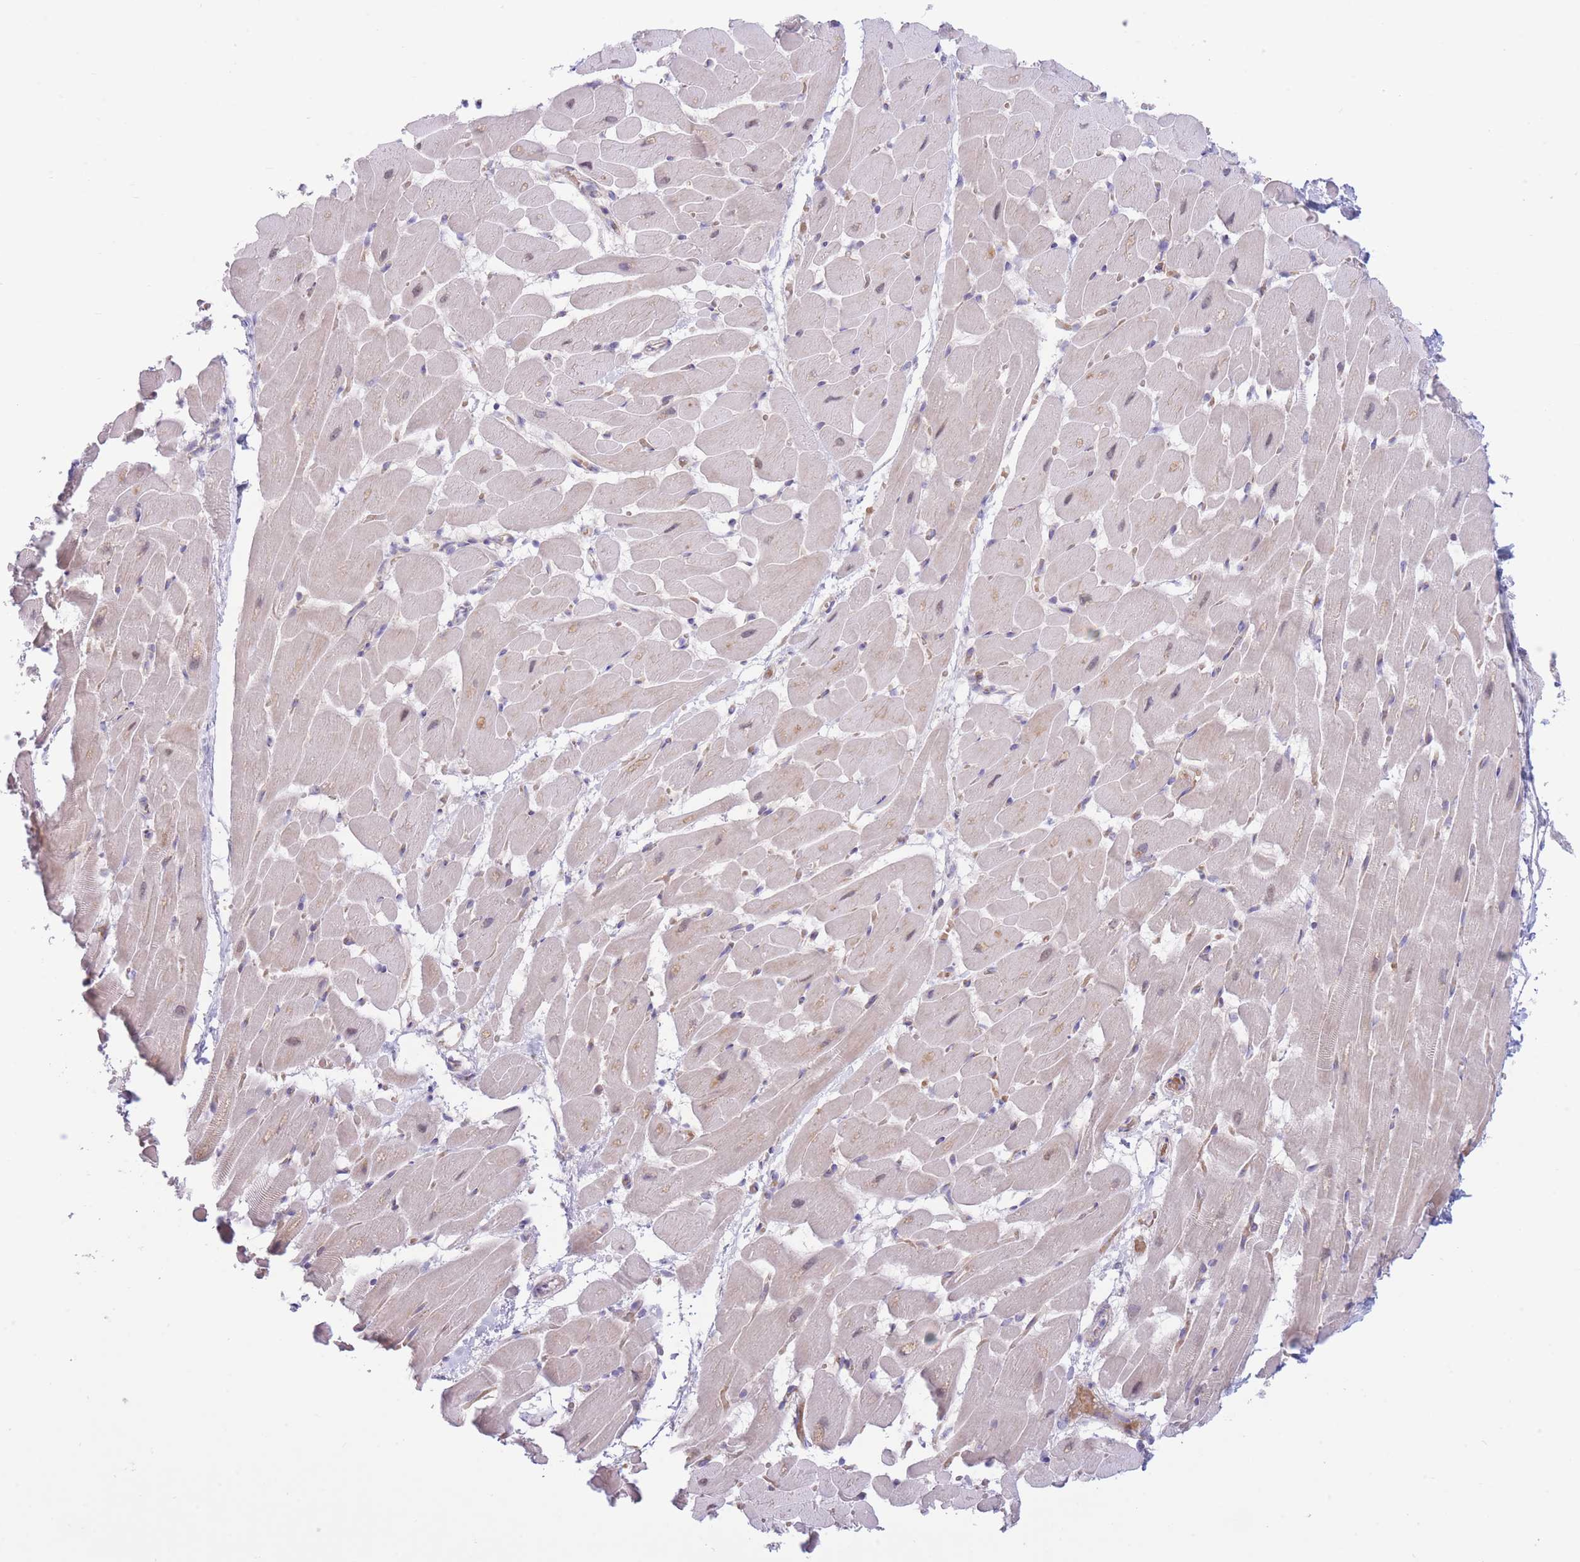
{"staining": {"intensity": "weak", "quantity": "<25%", "location": "cytoplasmic/membranous"}, "tissue": "heart muscle", "cell_type": "Cardiomyocytes", "image_type": "normal", "snomed": [{"axis": "morphology", "description": "Normal tissue, NOS"}, {"axis": "topography", "description": "Heart"}], "caption": "IHC micrograph of unremarkable heart muscle stained for a protein (brown), which displays no positivity in cardiomyocytes. (Brightfield microscopy of DAB immunohistochemistry at high magnification).", "gene": "FBXO46", "patient": {"sex": "male", "age": 37}}